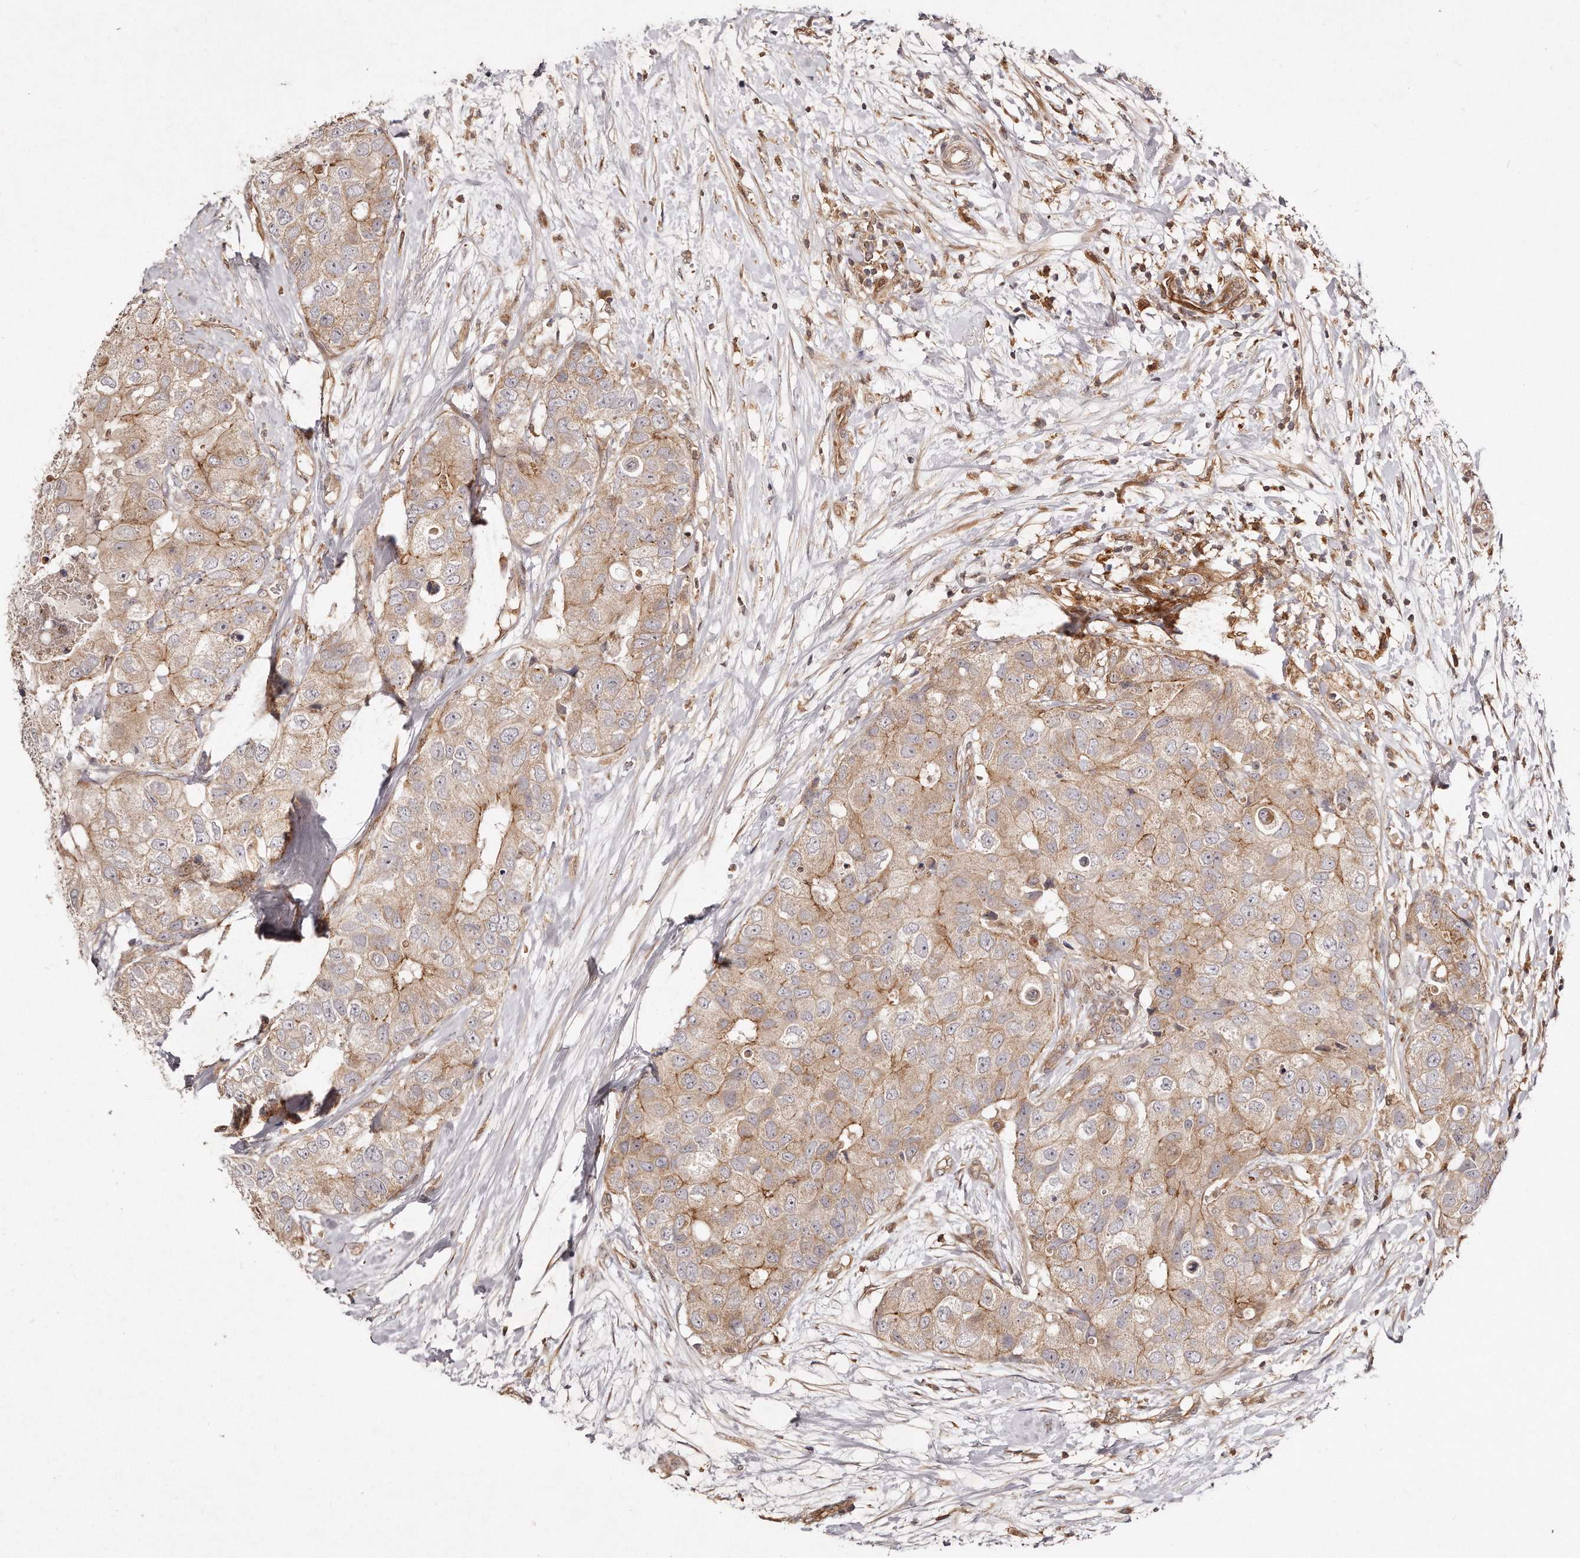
{"staining": {"intensity": "moderate", "quantity": "25%-75%", "location": "cytoplasmic/membranous"}, "tissue": "breast cancer", "cell_type": "Tumor cells", "image_type": "cancer", "snomed": [{"axis": "morphology", "description": "Duct carcinoma"}, {"axis": "topography", "description": "Breast"}], "caption": "Protein staining of invasive ductal carcinoma (breast) tissue exhibits moderate cytoplasmic/membranous positivity in about 25%-75% of tumor cells. (IHC, brightfield microscopy, high magnification).", "gene": "GBP4", "patient": {"sex": "female", "age": 62}}